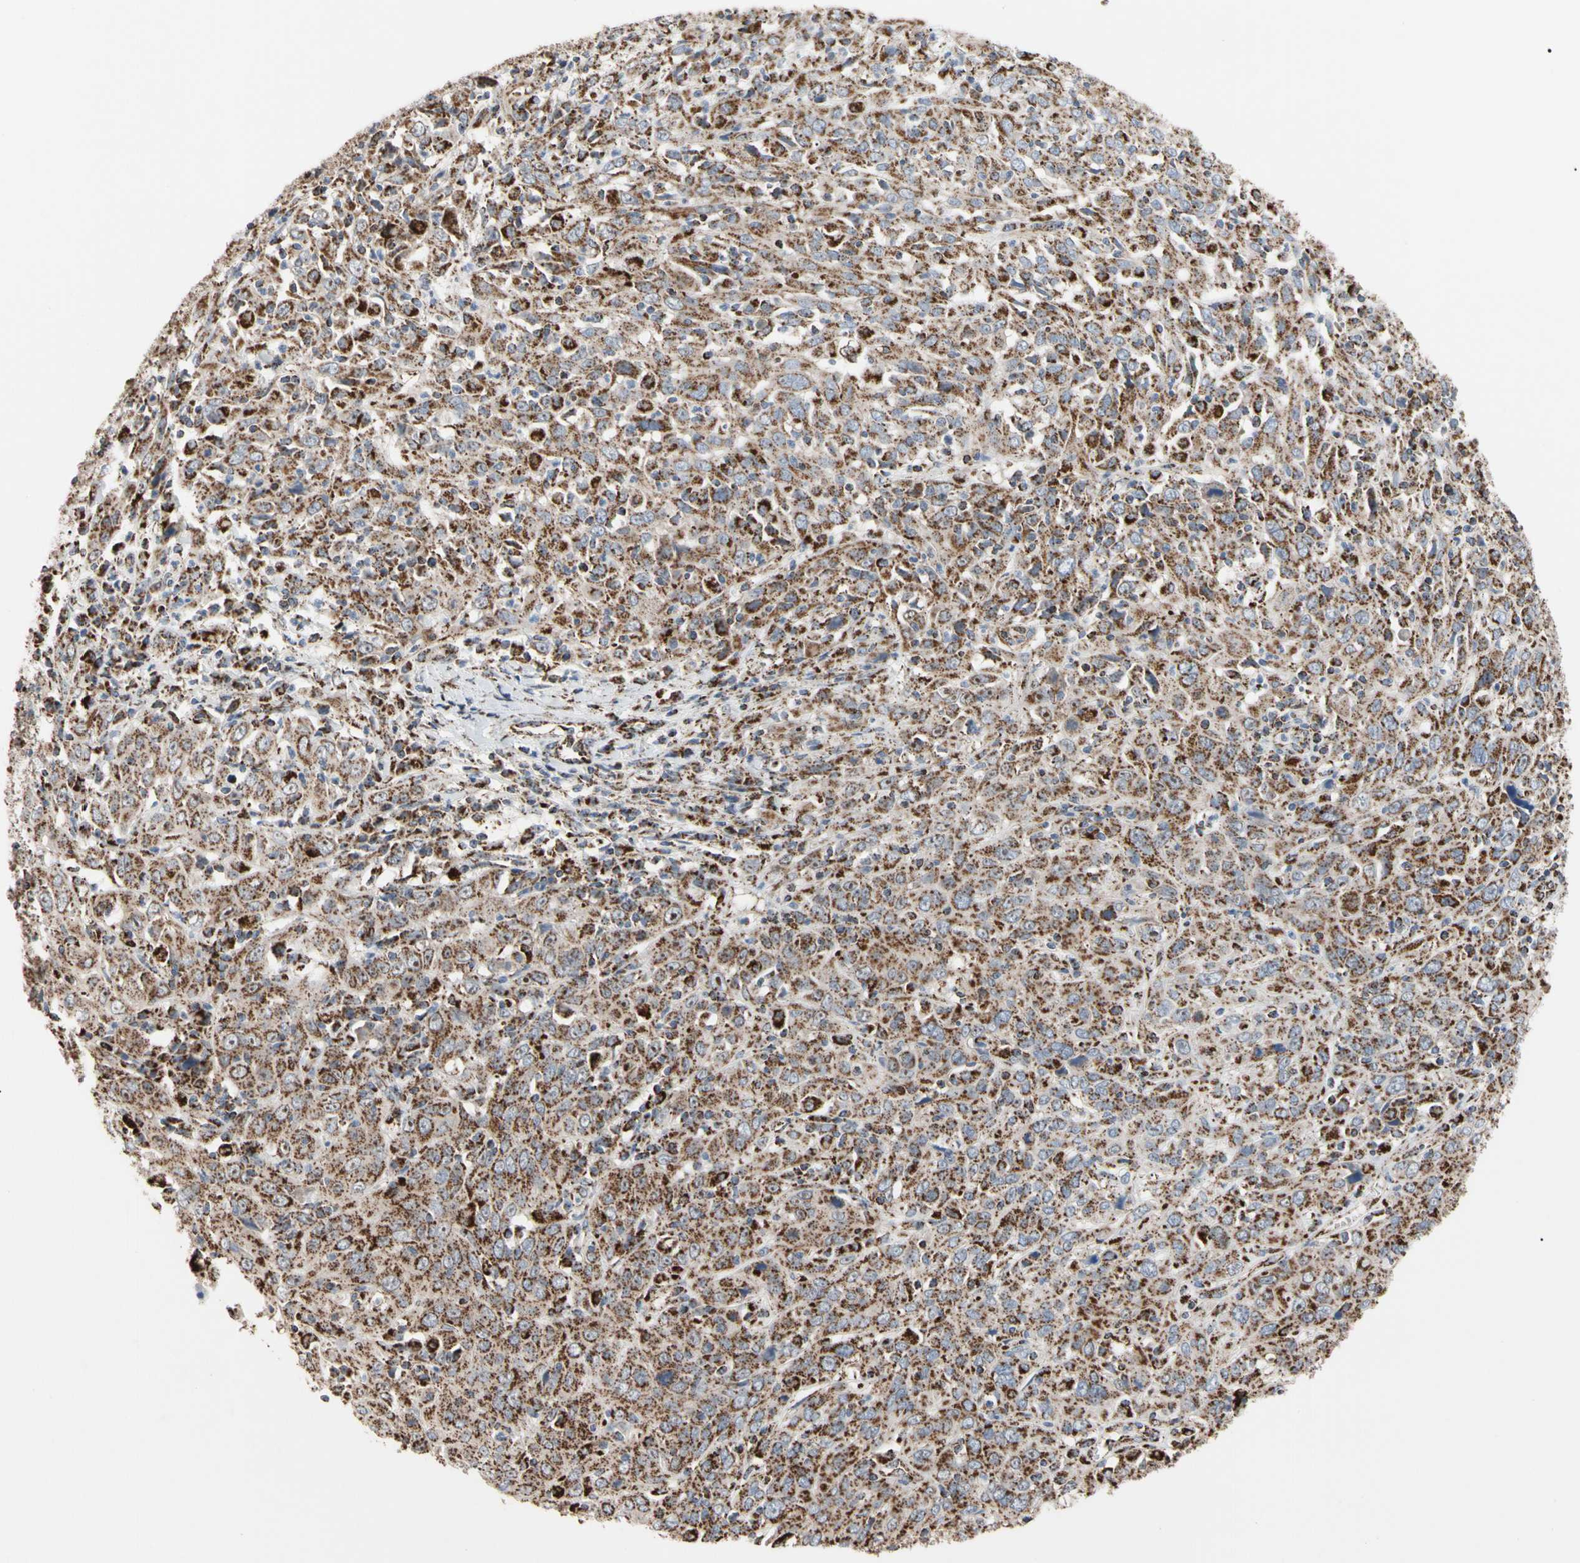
{"staining": {"intensity": "strong", "quantity": ">75%", "location": "cytoplasmic/membranous"}, "tissue": "cervical cancer", "cell_type": "Tumor cells", "image_type": "cancer", "snomed": [{"axis": "morphology", "description": "Squamous cell carcinoma, NOS"}, {"axis": "topography", "description": "Cervix"}], "caption": "IHC (DAB (3,3'-diaminobenzidine)) staining of cervical cancer (squamous cell carcinoma) reveals strong cytoplasmic/membranous protein expression in approximately >75% of tumor cells.", "gene": "FAM110B", "patient": {"sex": "female", "age": 46}}